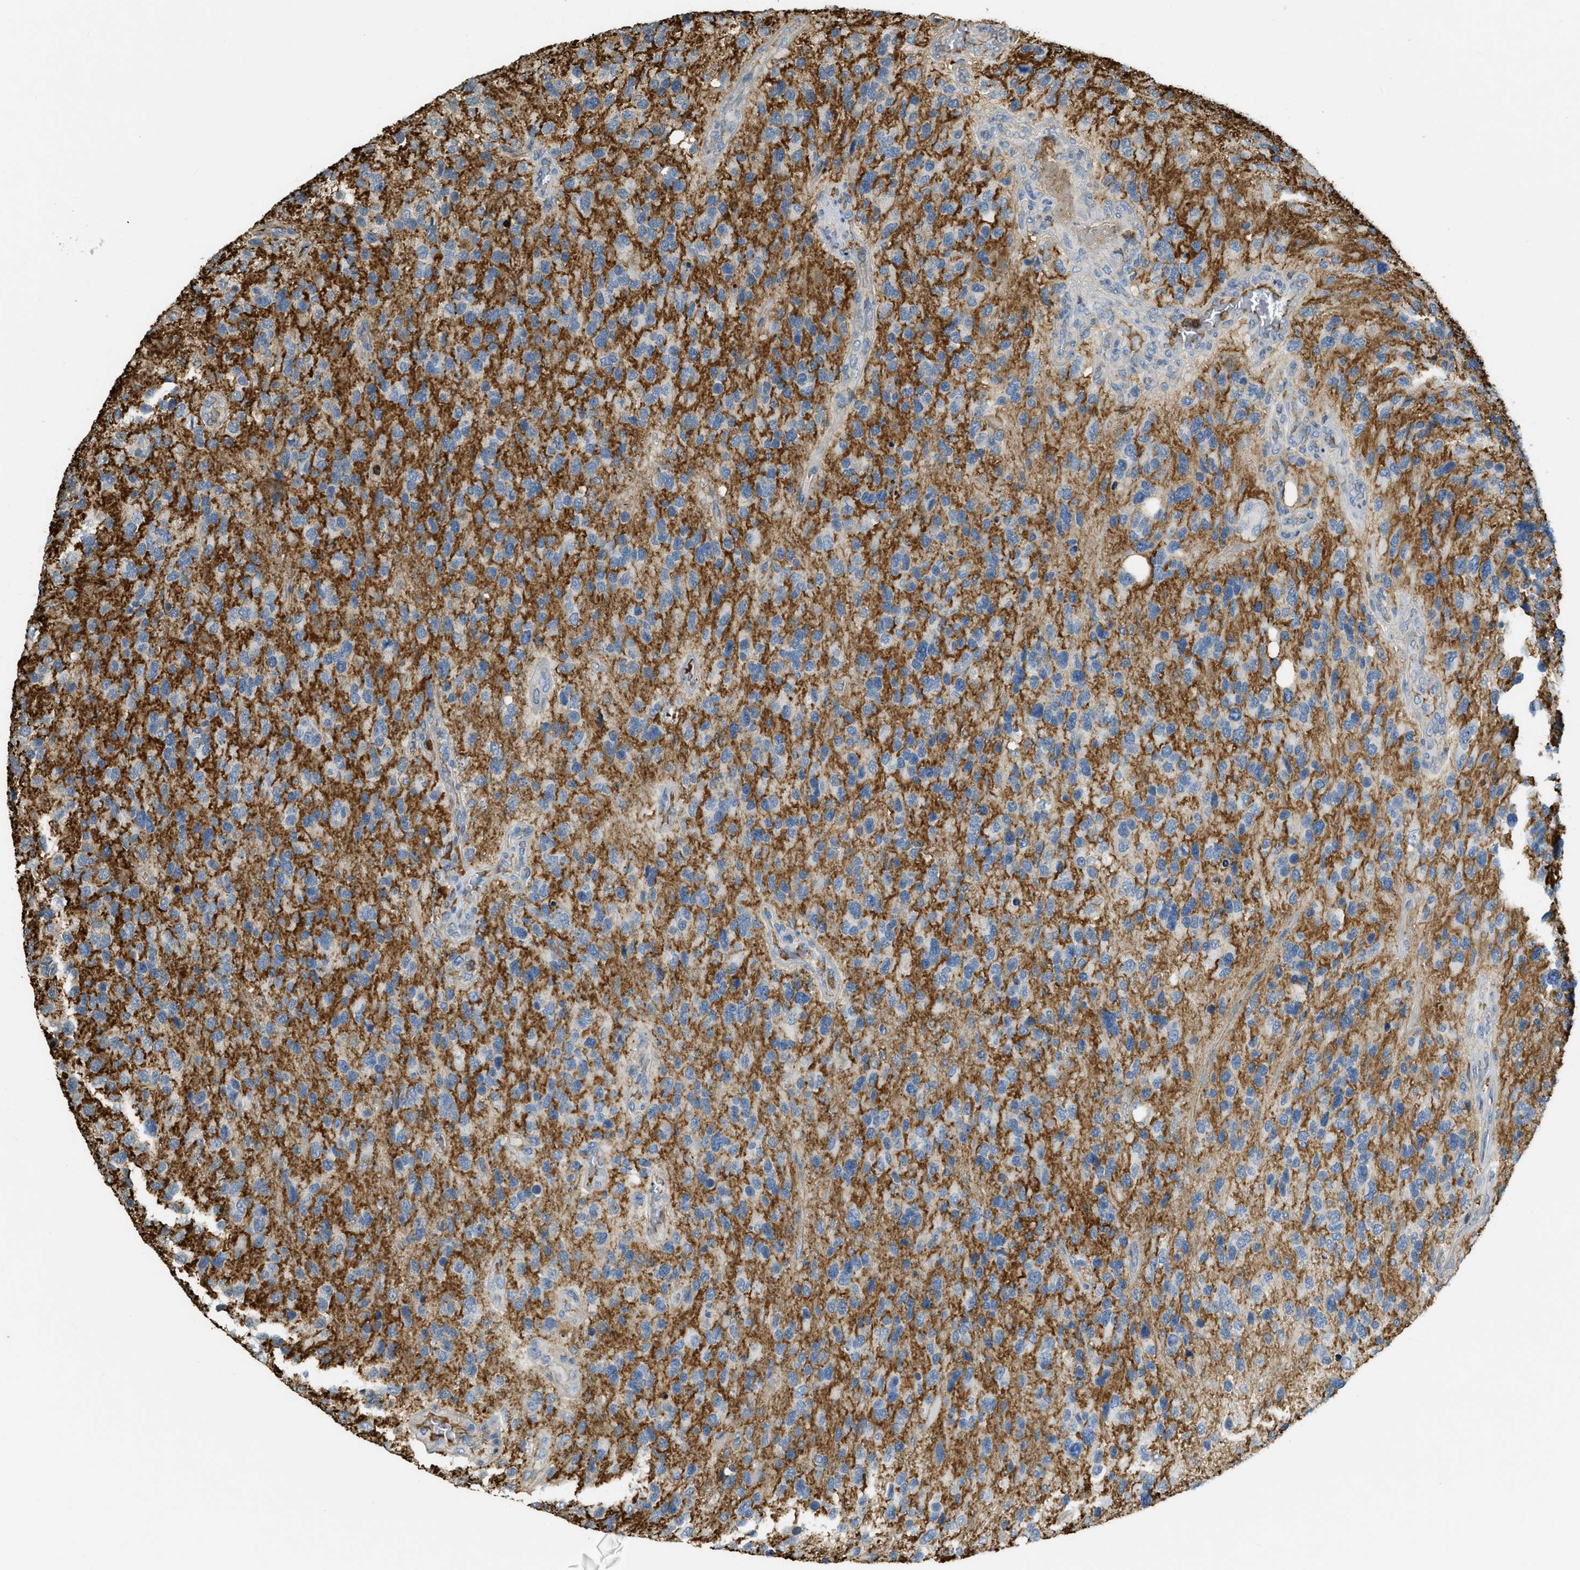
{"staining": {"intensity": "moderate", "quantity": "<25%", "location": "cytoplasmic/membranous"}, "tissue": "glioma", "cell_type": "Tumor cells", "image_type": "cancer", "snomed": [{"axis": "morphology", "description": "Glioma, malignant, High grade"}, {"axis": "topography", "description": "Brain"}], "caption": "Immunohistochemistry (IHC) staining of high-grade glioma (malignant), which reveals low levels of moderate cytoplasmic/membranous staining in approximately <25% of tumor cells indicating moderate cytoplasmic/membranous protein staining. The staining was performed using DAB (3,3'-diaminobenzidine) (brown) for protein detection and nuclei were counterstained in hematoxylin (blue).", "gene": "PRTN3", "patient": {"sex": "female", "age": 58}}